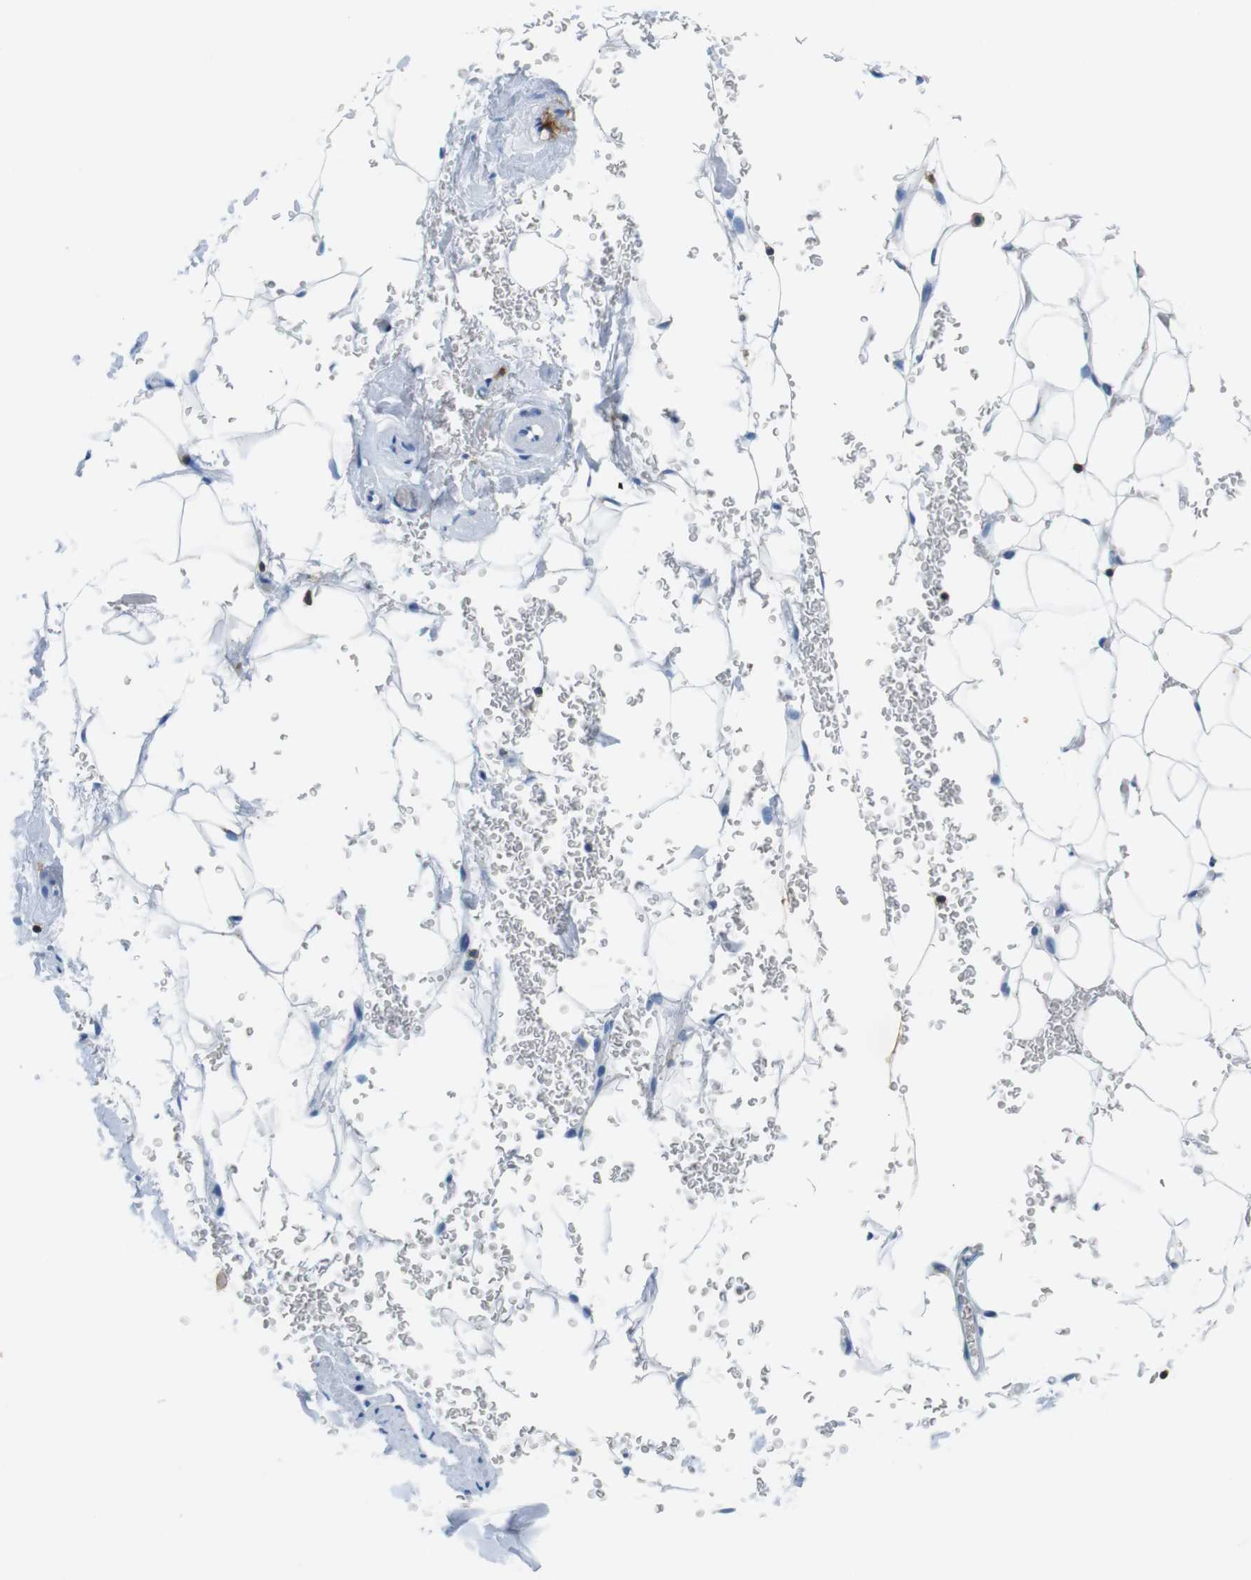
{"staining": {"intensity": "negative", "quantity": "none", "location": "none"}, "tissue": "adipose tissue", "cell_type": "Adipocytes", "image_type": "normal", "snomed": [{"axis": "morphology", "description": "Normal tissue, NOS"}, {"axis": "topography", "description": "Peripheral nerve tissue"}], "caption": "The IHC histopathology image has no significant positivity in adipocytes of adipose tissue. (DAB (3,3'-diaminobenzidine) immunohistochemistry, high magnification).", "gene": "LAT", "patient": {"sex": "male", "age": 70}}